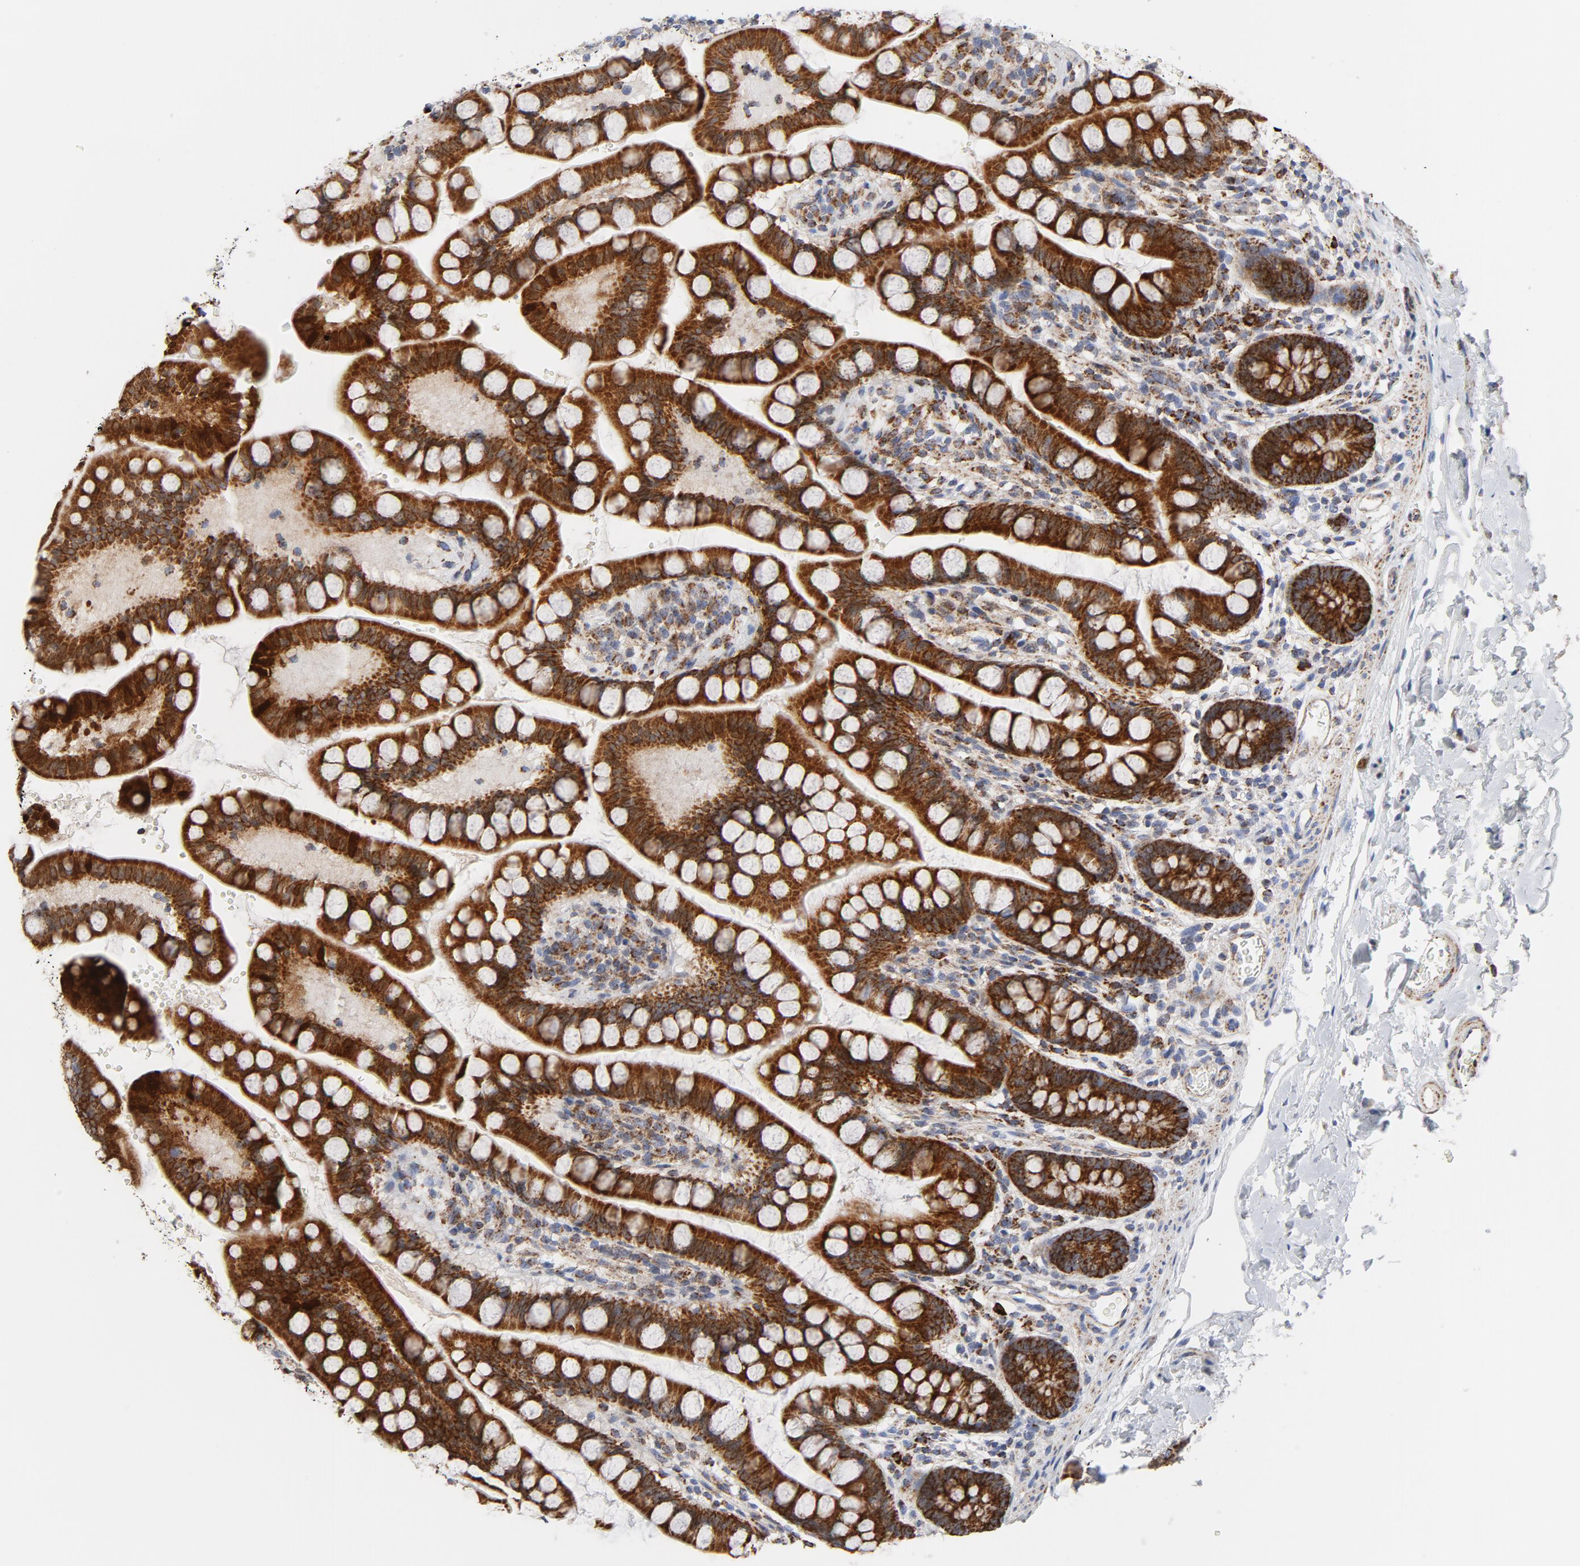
{"staining": {"intensity": "strong", "quantity": ">75%", "location": "cytoplasmic/membranous"}, "tissue": "small intestine", "cell_type": "Glandular cells", "image_type": "normal", "snomed": [{"axis": "morphology", "description": "Normal tissue, NOS"}, {"axis": "topography", "description": "Small intestine"}], "caption": "Immunohistochemical staining of benign human small intestine exhibits >75% levels of strong cytoplasmic/membranous protein expression in about >75% of glandular cells.", "gene": "CYCS", "patient": {"sex": "female", "age": 58}}